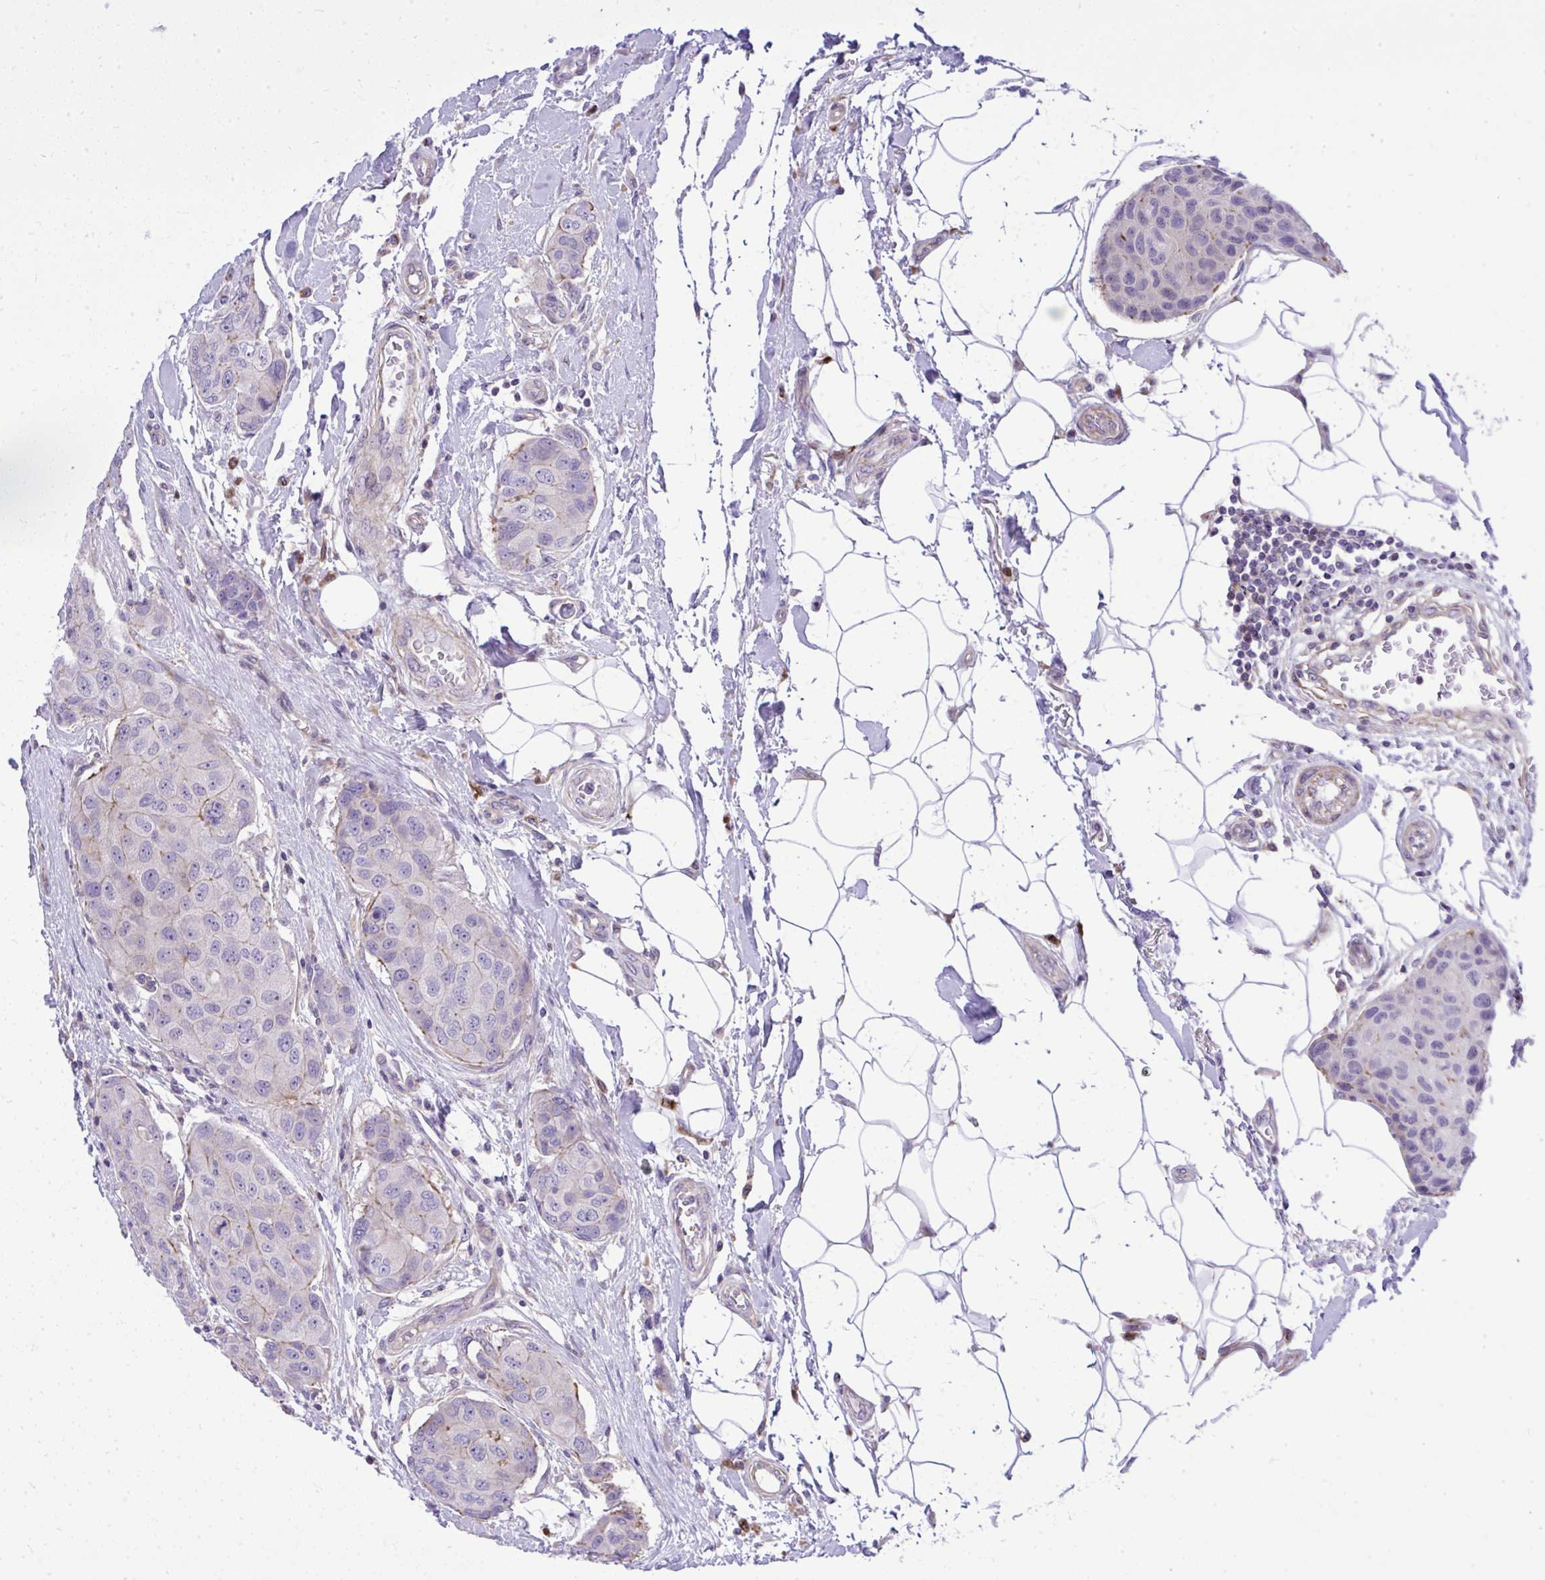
{"staining": {"intensity": "negative", "quantity": "none", "location": "none"}, "tissue": "breast cancer", "cell_type": "Tumor cells", "image_type": "cancer", "snomed": [{"axis": "morphology", "description": "Duct carcinoma"}, {"axis": "topography", "description": "Breast"}, {"axis": "topography", "description": "Lymph node"}], "caption": "An immunohistochemistry image of breast cancer (intraductal carcinoma) is shown. There is no staining in tumor cells of breast cancer (intraductal carcinoma). The staining is performed using DAB brown chromogen with nuclei counter-stained in using hematoxylin.", "gene": "GRK4", "patient": {"sex": "female", "age": 80}}